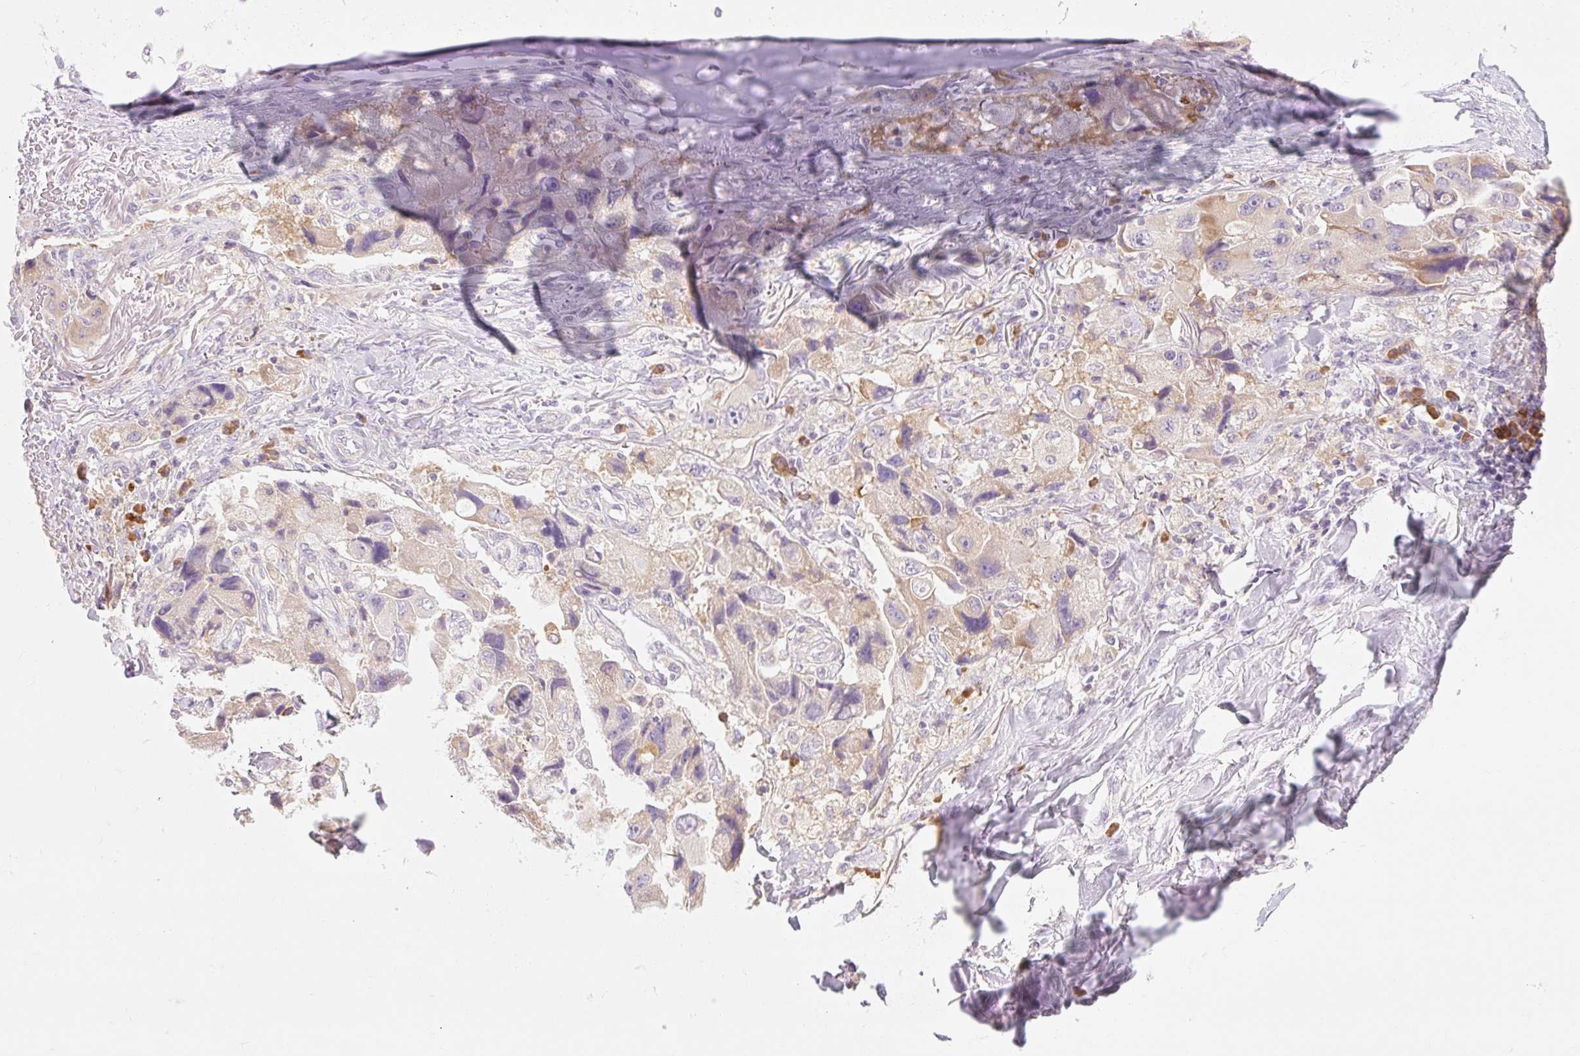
{"staining": {"intensity": "weak", "quantity": "<25%", "location": "cytoplasmic/membranous"}, "tissue": "lung cancer", "cell_type": "Tumor cells", "image_type": "cancer", "snomed": [{"axis": "morphology", "description": "Adenocarcinoma, NOS"}, {"axis": "topography", "description": "Lung"}], "caption": "Image shows no significant protein staining in tumor cells of adenocarcinoma (lung).", "gene": "MYO1D", "patient": {"sex": "female", "age": 54}}